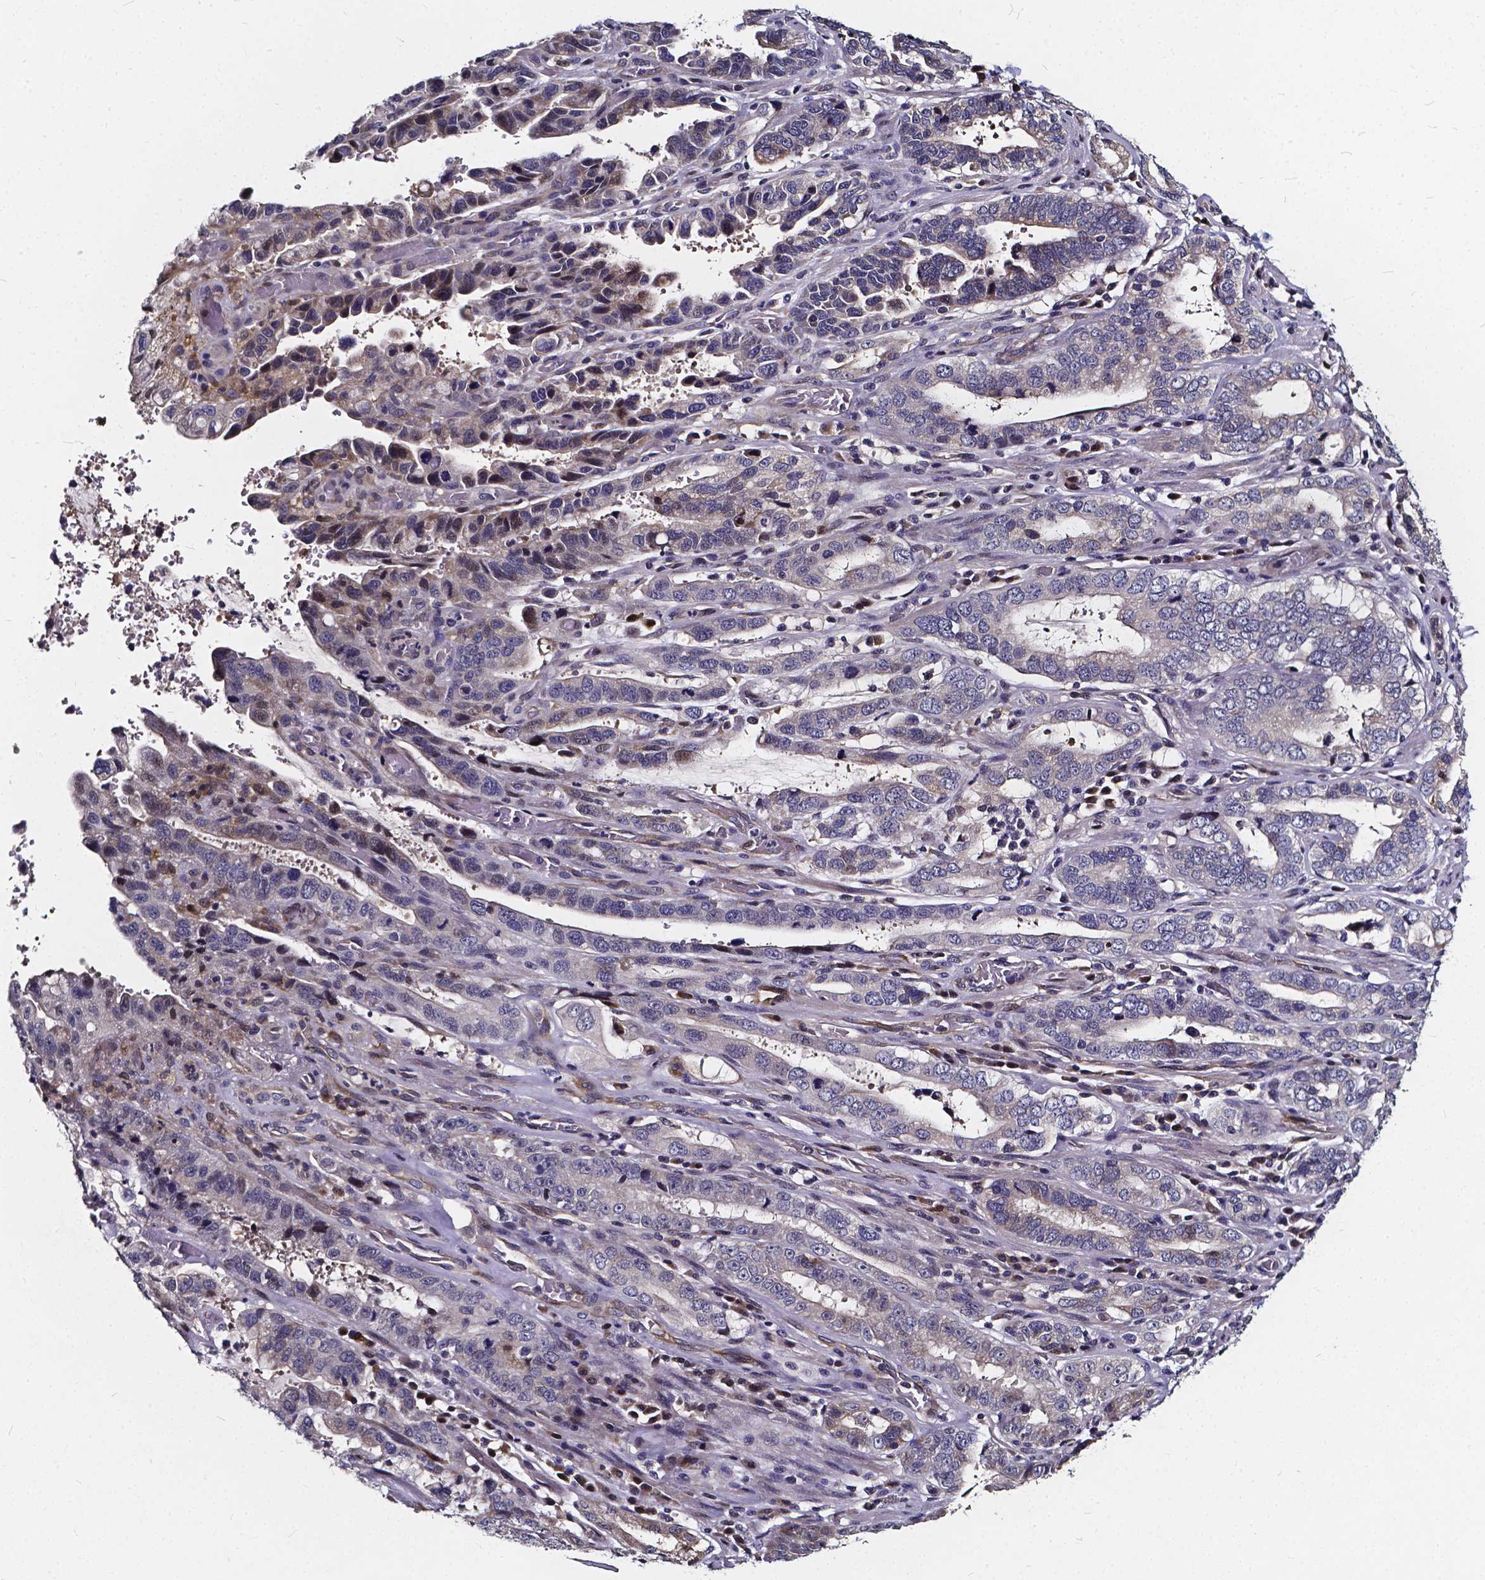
{"staining": {"intensity": "weak", "quantity": "<25%", "location": "cytoplasmic/membranous"}, "tissue": "stomach cancer", "cell_type": "Tumor cells", "image_type": "cancer", "snomed": [{"axis": "morphology", "description": "Adenocarcinoma, NOS"}, {"axis": "topography", "description": "Stomach, lower"}], "caption": "DAB immunohistochemical staining of human stomach adenocarcinoma reveals no significant positivity in tumor cells.", "gene": "SOWAHA", "patient": {"sex": "female", "age": 76}}